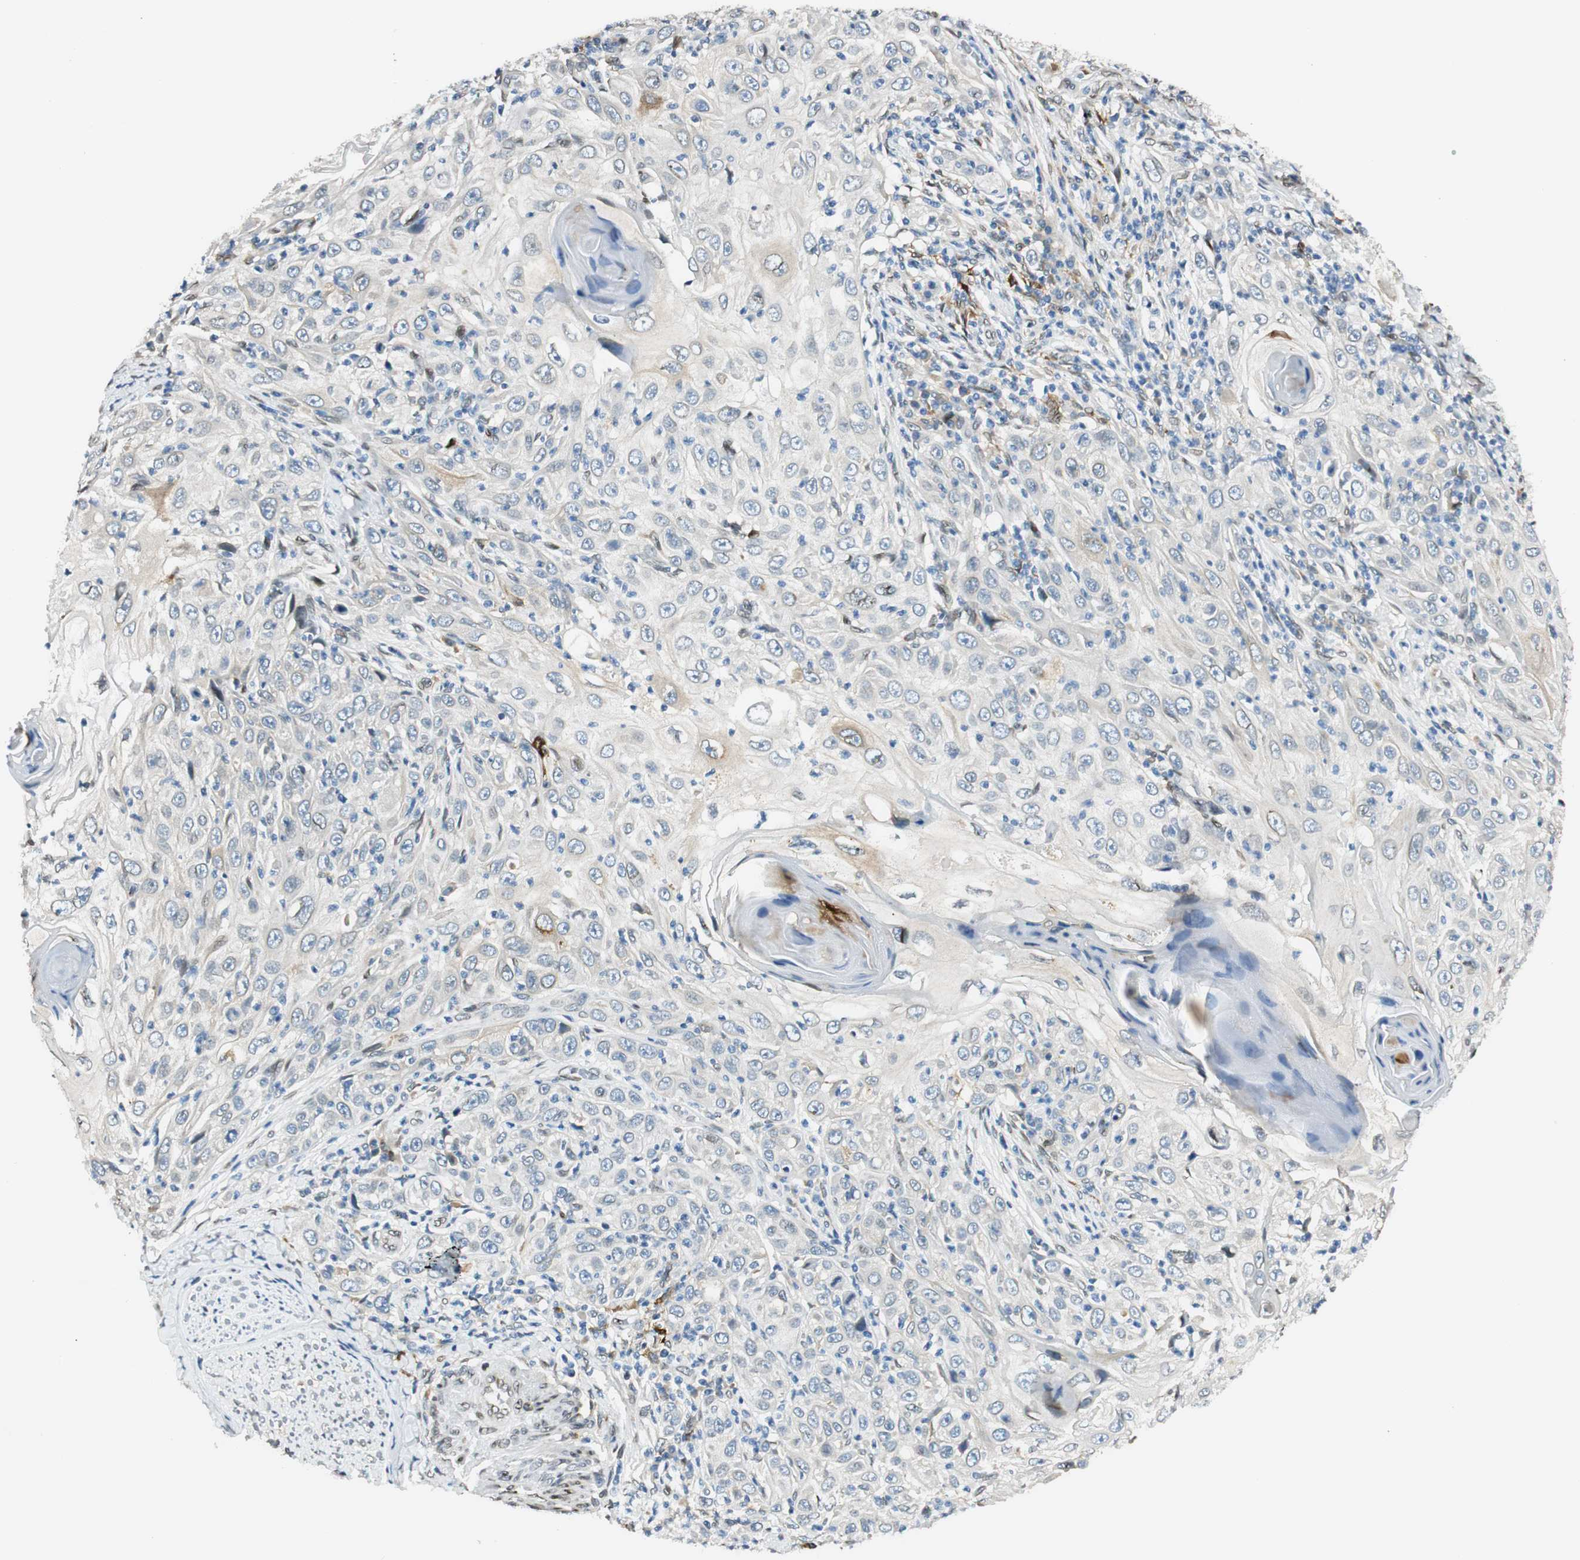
{"staining": {"intensity": "weak", "quantity": "<25%", "location": "cytoplasmic/membranous"}, "tissue": "skin cancer", "cell_type": "Tumor cells", "image_type": "cancer", "snomed": [{"axis": "morphology", "description": "Squamous cell carcinoma, NOS"}, {"axis": "topography", "description": "Skin"}], "caption": "A histopathology image of human skin squamous cell carcinoma is negative for staining in tumor cells.", "gene": "TMEM260", "patient": {"sex": "female", "age": 88}}